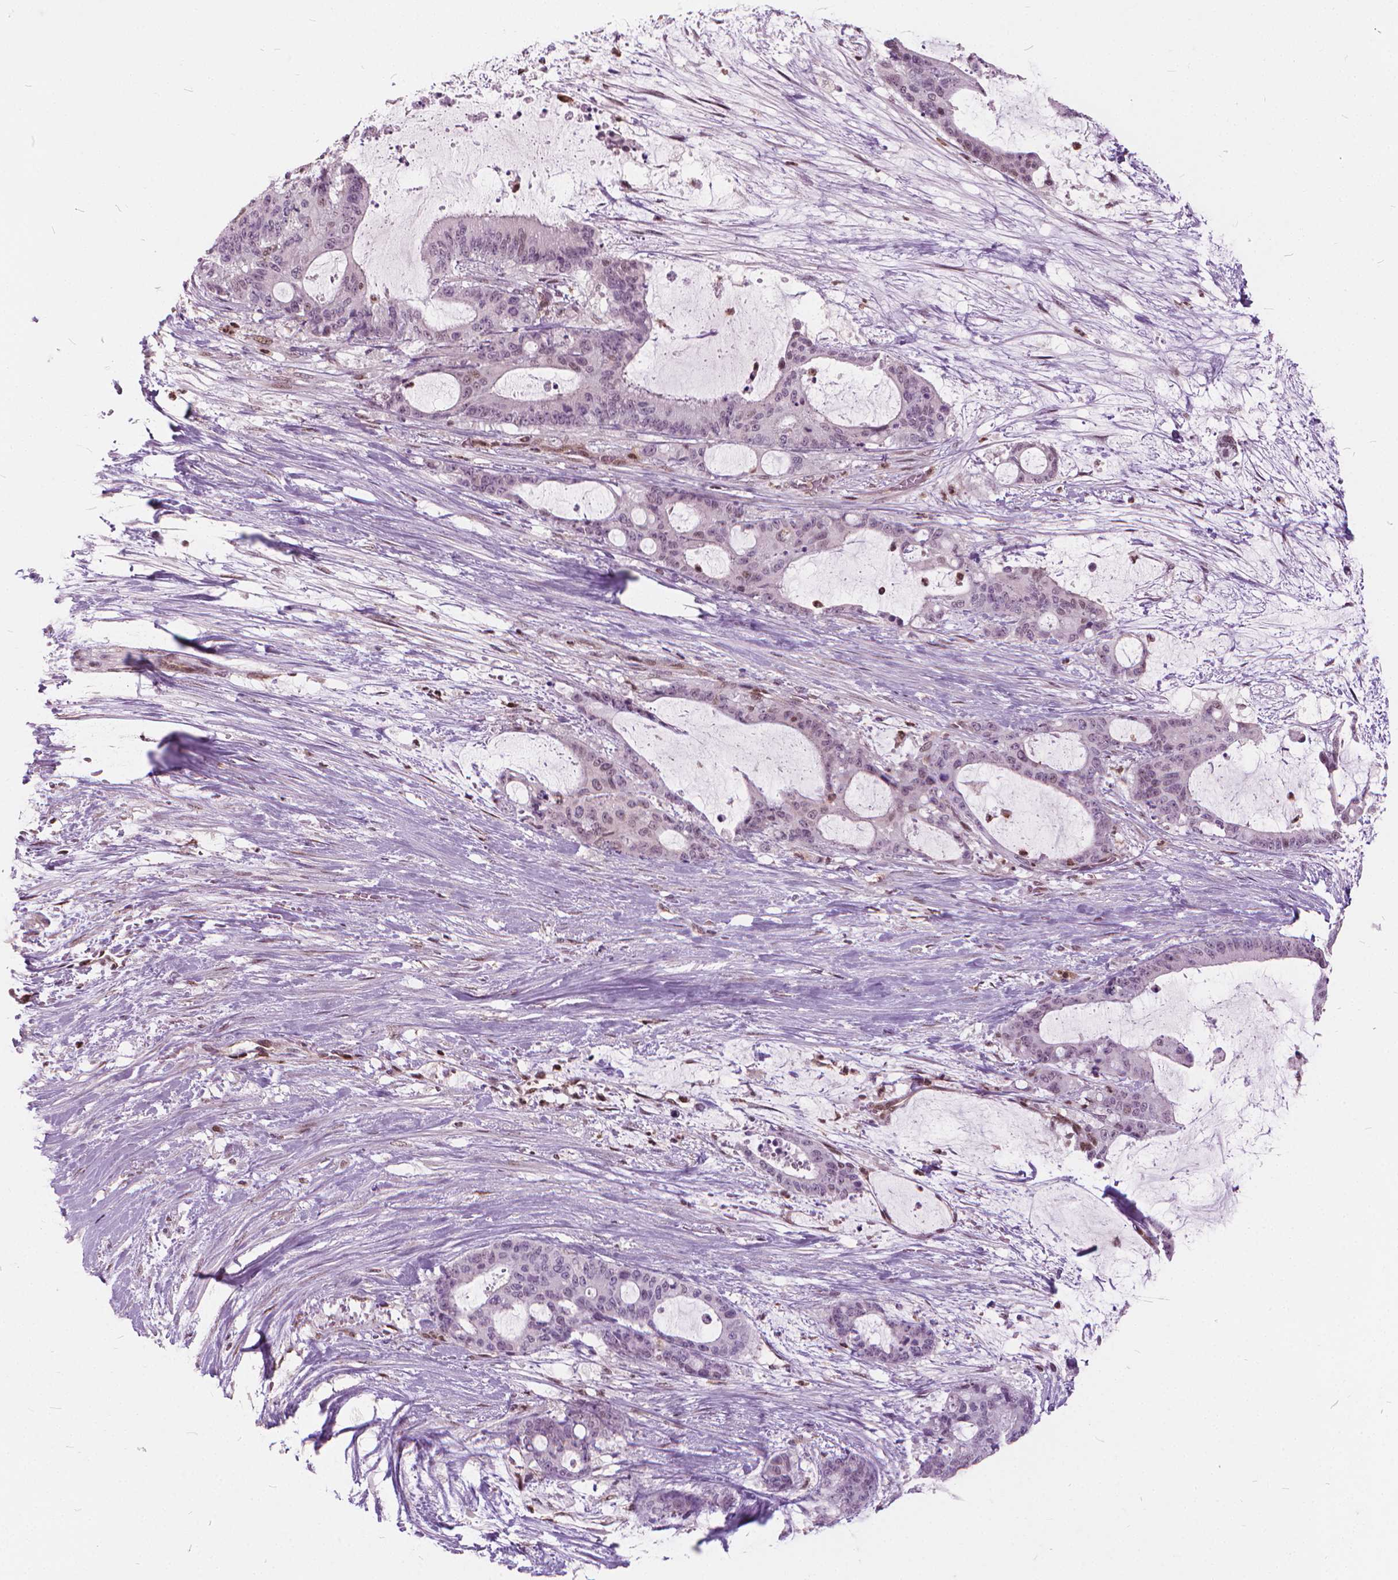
{"staining": {"intensity": "weak", "quantity": "<25%", "location": "nuclear"}, "tissue": "liver cancer", "cell_type": "Tumor cells", "image_type": "cancer", "snomed": [{"axis": "morphology", "description": "Normal tissue, NOS"}, {"axis": "morphology", "description": "Cholangiocarcinoma"}, {"axis": "topography", "description": "Liver"}, {"axis": "topography", "description": "Peripheral nerve tissue"}], "caption": "High power microscopy photomicrograph of an IHC histopathology image of liver cancer, revealing no significant positivity in tumor cells. (Immunohistochemistry (ihc), brightfield microscopy, high magnification).", "gene": "STAT5B", "patient": {"sex": "female", "age": 73}}